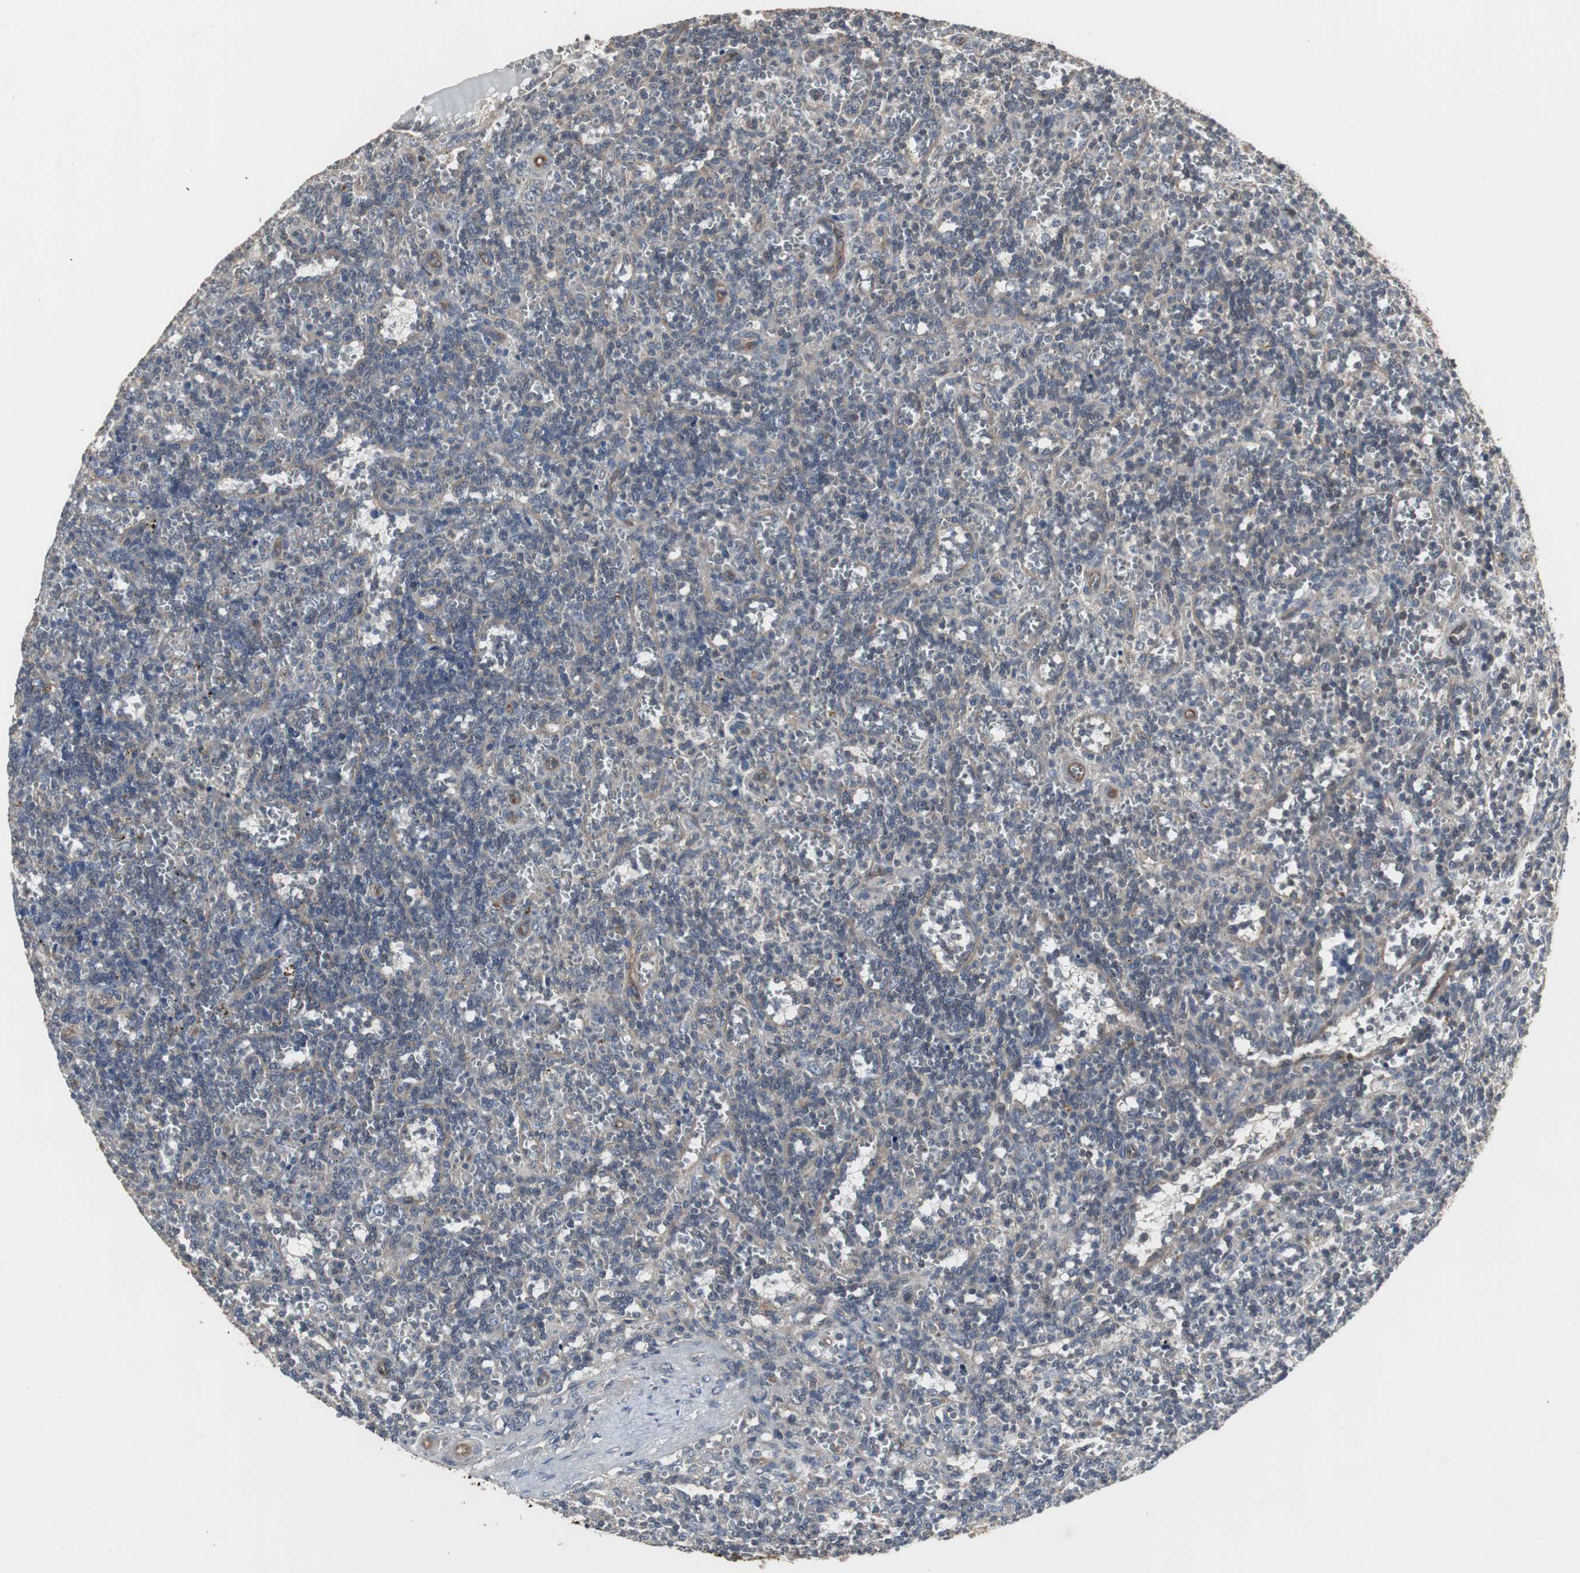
{"staining": {"intensity": "weak", "quantity": "<25%", "location": "cytoplasmic/membranous"}, "tissue": "lymphoma", "cell_type": "Tumor cells", "image_type": "cancer", "snomed": [{"axis": "morphology", "description": "Malignant lymphoma, non-Hodgkin's type, Low grade"}, {"axis": "topography", "description": "Spleen"}], "caption": "Tumor cells show no significant protein positivity in lymphoma.", "gene": "ATP2B2", "patient": {"sex": "male", "age": 73}}